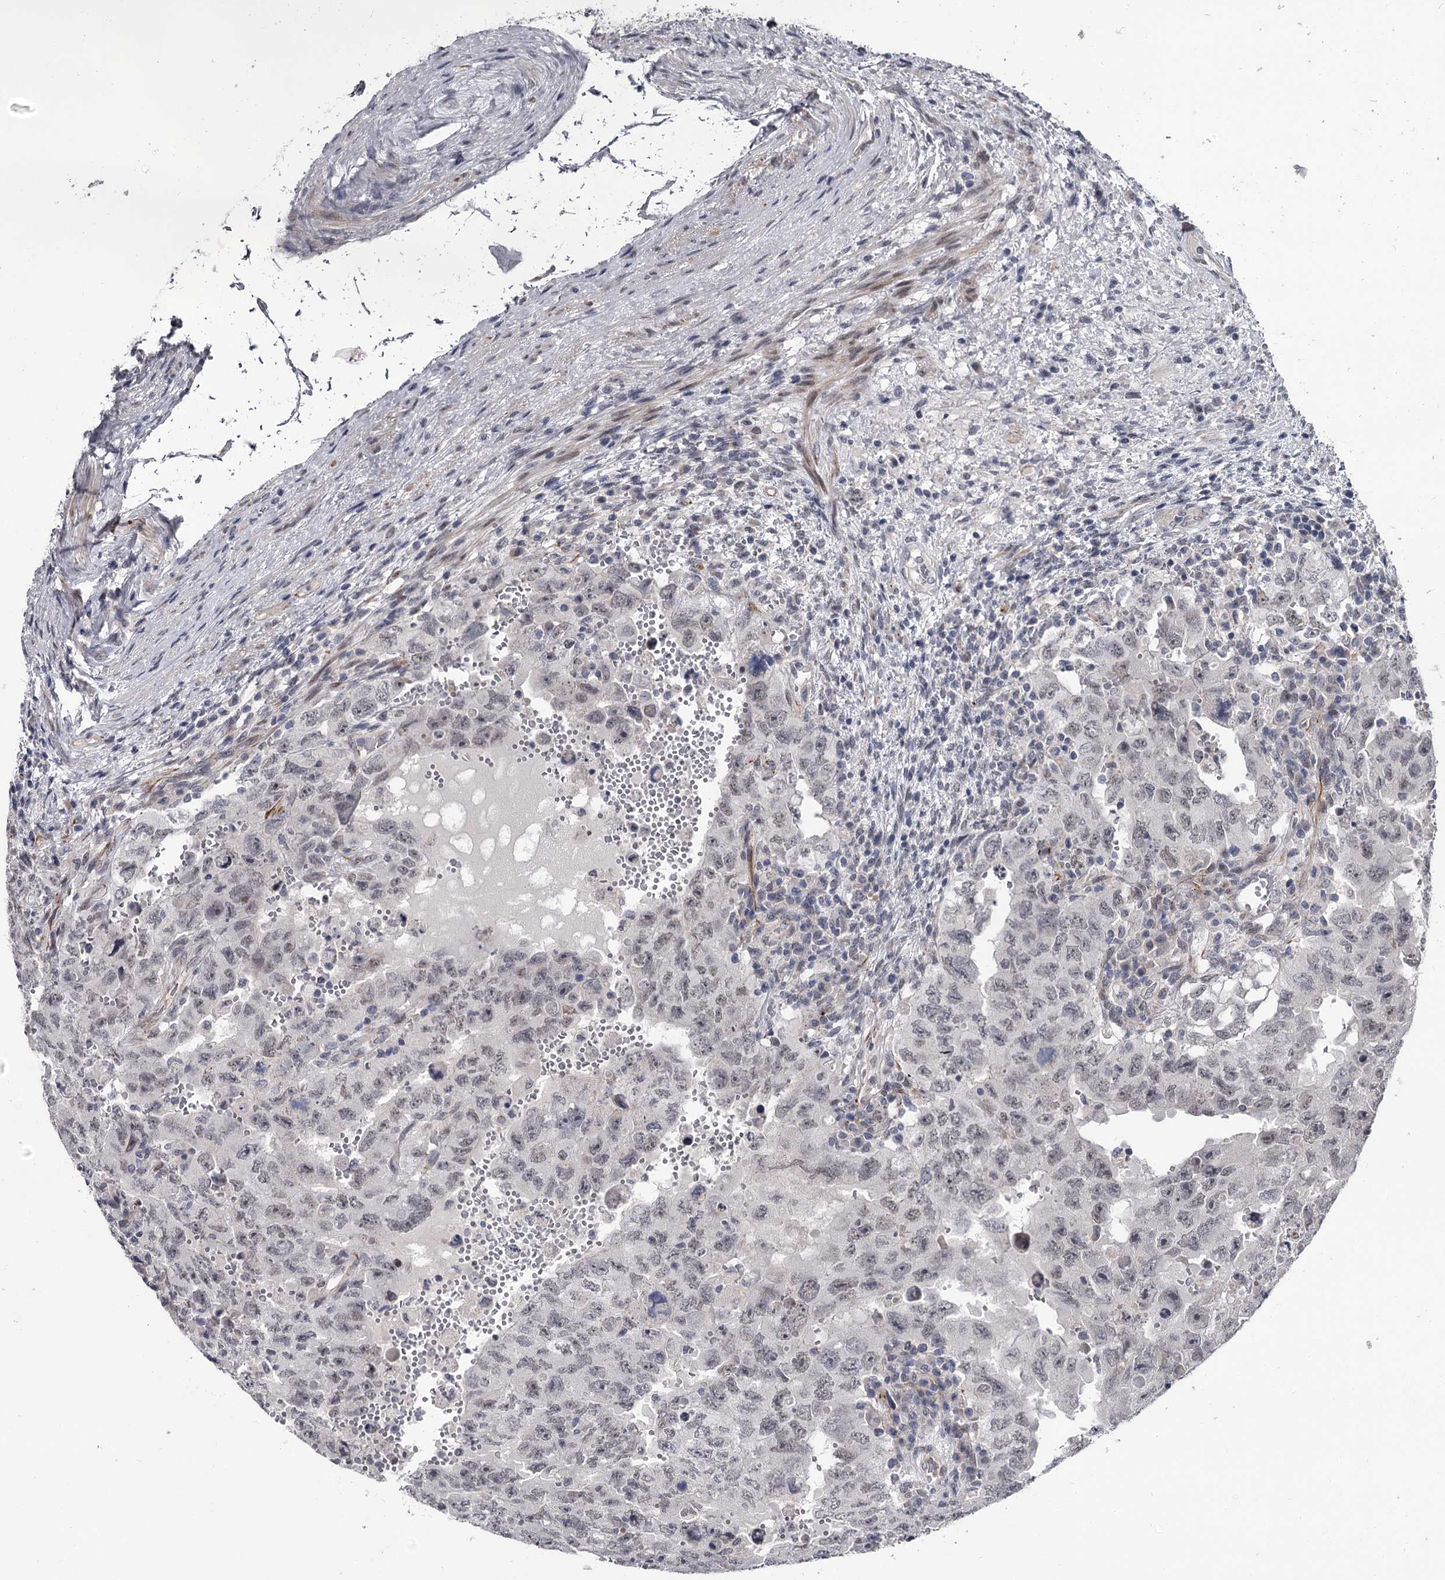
{"staining": {"intensity": "weak", "quantity": "<25%", "location": "nuclear"}, "tissue": "testis cancer", "cell_type": "Tumor cells", "image_type": "cancer", "snomed": [{"axis": "morphology", "description": "Carcinoma, Embryonal, NOS"}, {"axis": "topography", "description": "Testis"}], "caption": "Protein analysis of testis cancer (embryonal carcinoma) displays no significant expression in tumor cells.", "gene": "PRPF40B", "patient": {"sex": "male", "age": 26}}